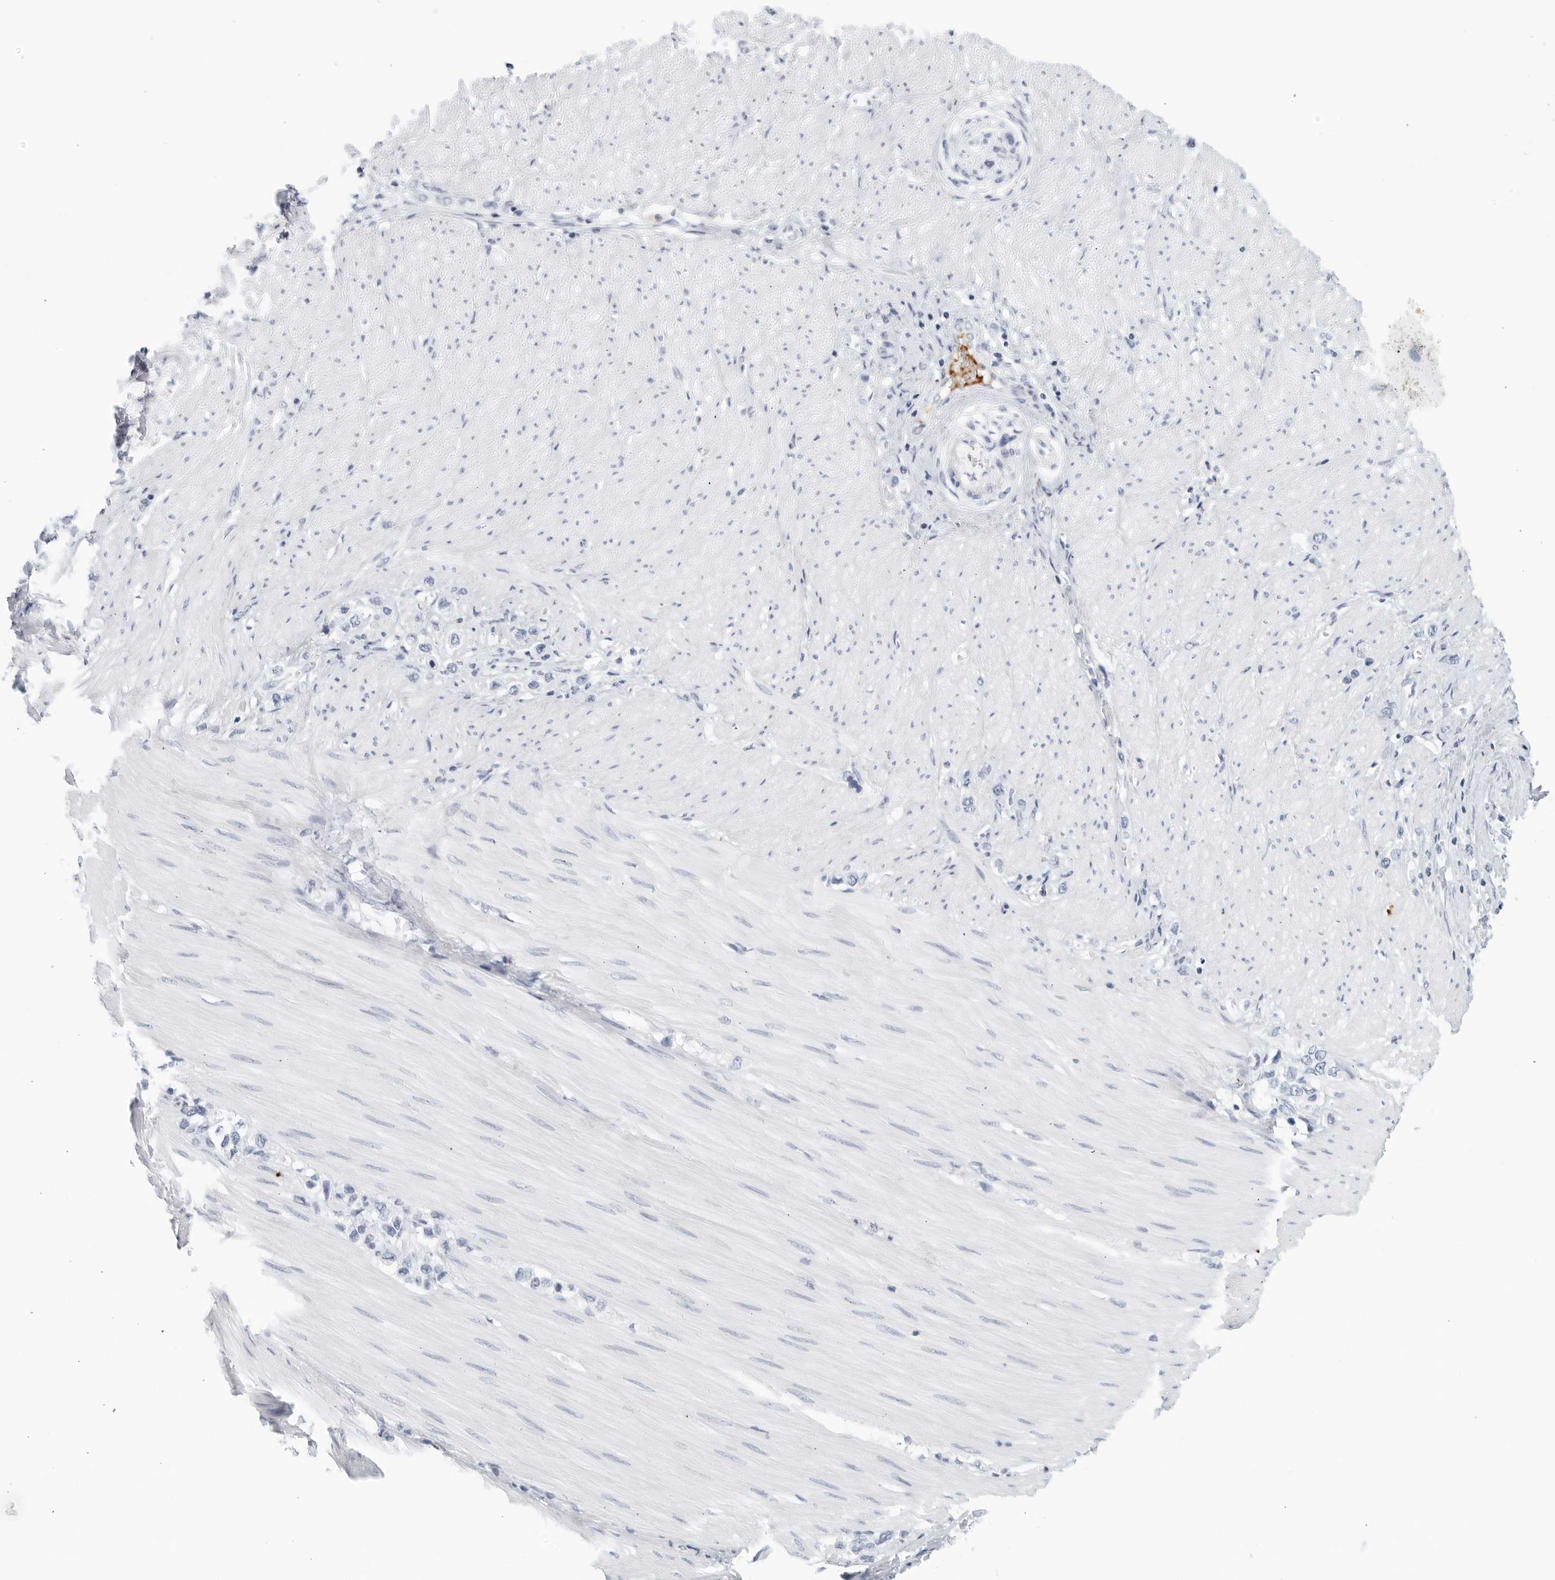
{"staining": {"intensity": "negative", "quantity": "none", "location": "none"}, "tissue": "stomach cancer", "cell_type": "Tumor cells", "image_type": "cancer", "snomed": [{"axis": "morphology", "description": "Adenocarcinoma, NOS"}, {"axis": "topography", "description": "Stomach"}], "caption": "Immunohistochemistry (IHC) image of human stomach adenocarcinoma stained for a protein (brown), which exhibits no expression in tumor cells.", "gene": "FGG", "patient": {"sex": "female", "age": 65}}